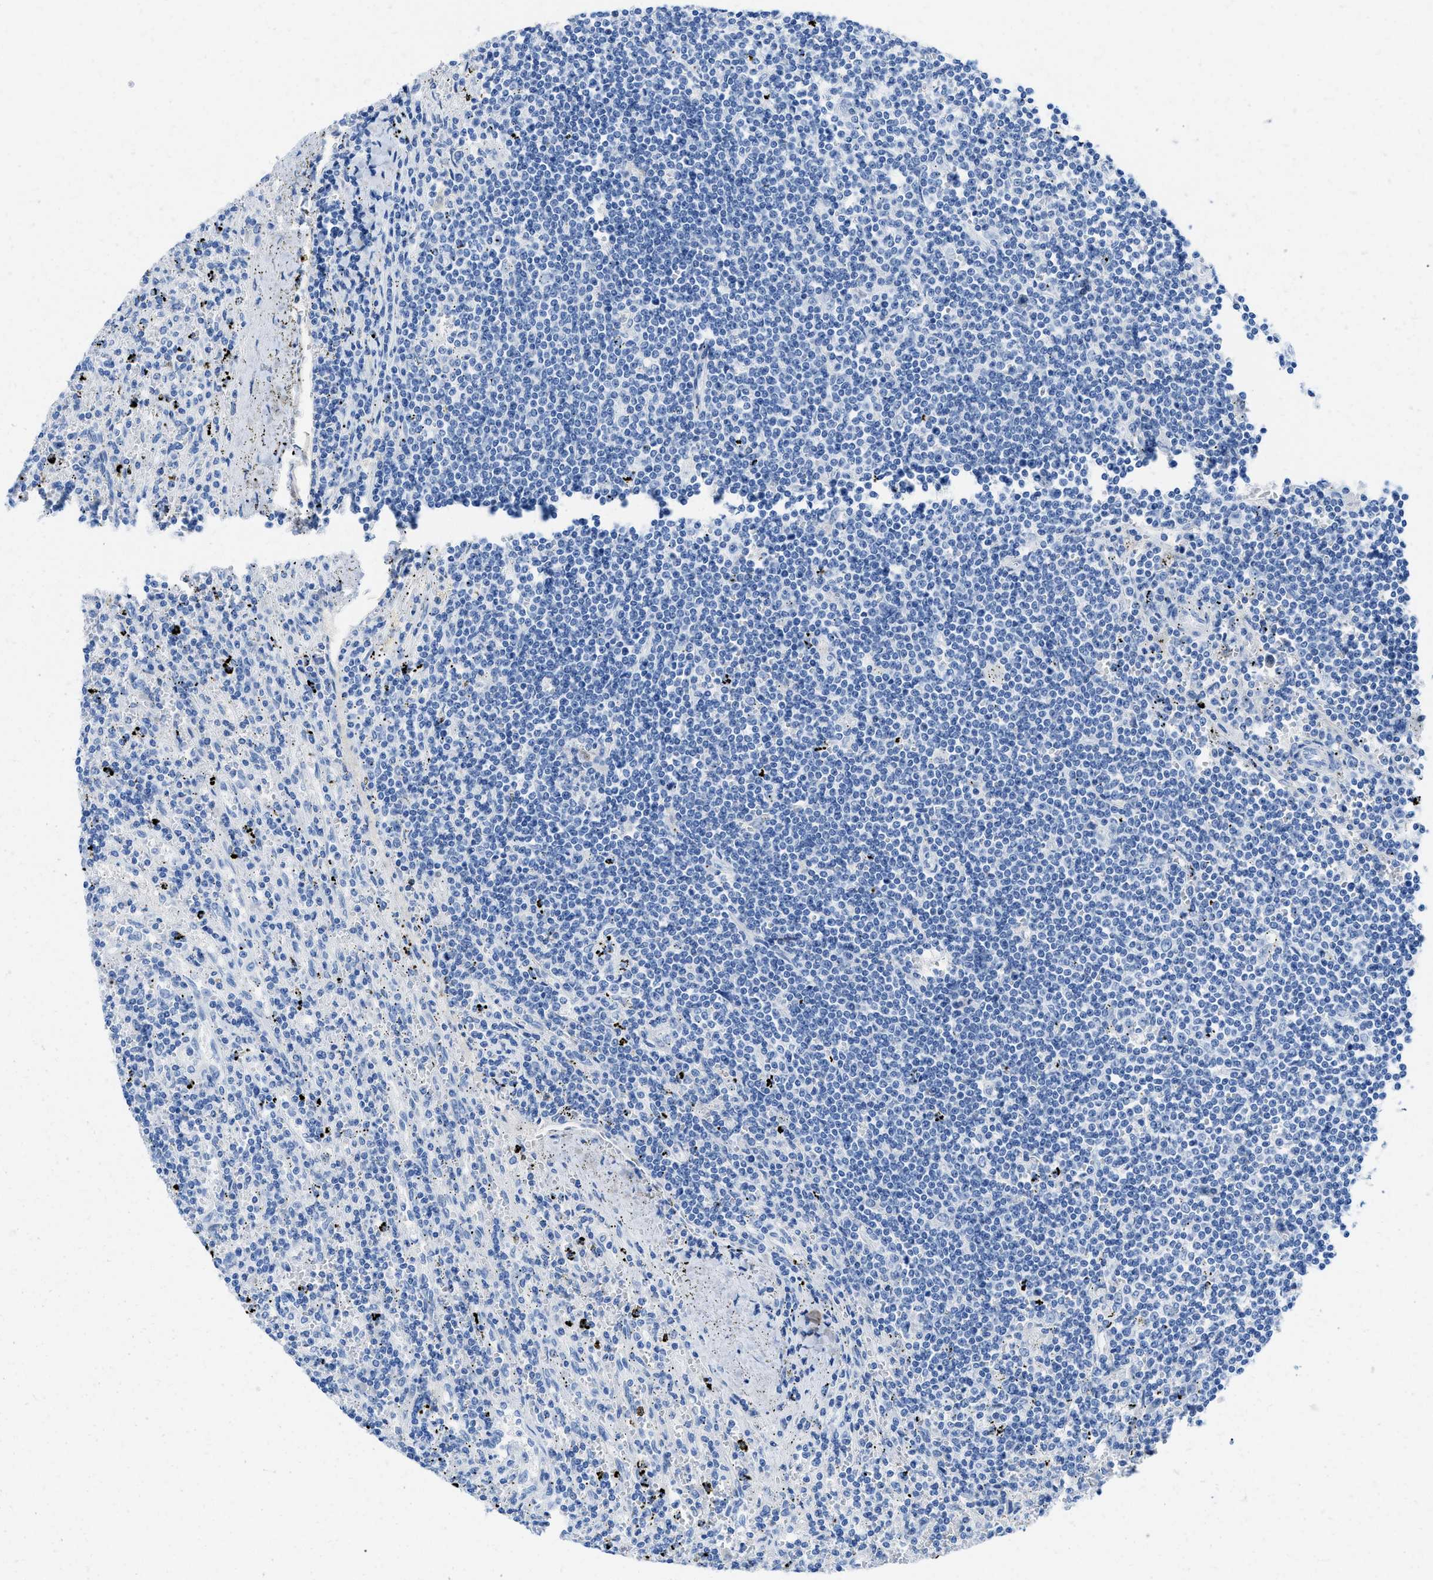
{"staining": {"intensity": "negative", "quantity": "none", "location": "none"}, "tissue": "lymphoma", "cell_type": "Tumor cells", "image_type": "cancer", "snomed": [{"axis": "morphology", "description": "Malignant lymphoma, non-Hodgkin's type, Low grade"}, {"axis": "topography", "description": "Spleen"}], "caption": "Lymphoma was stained to show a protein in brown. There is no significant staining in tumor cells.", "gene": "COL3A1", "patient": {"sex": "male", "age": 76}}